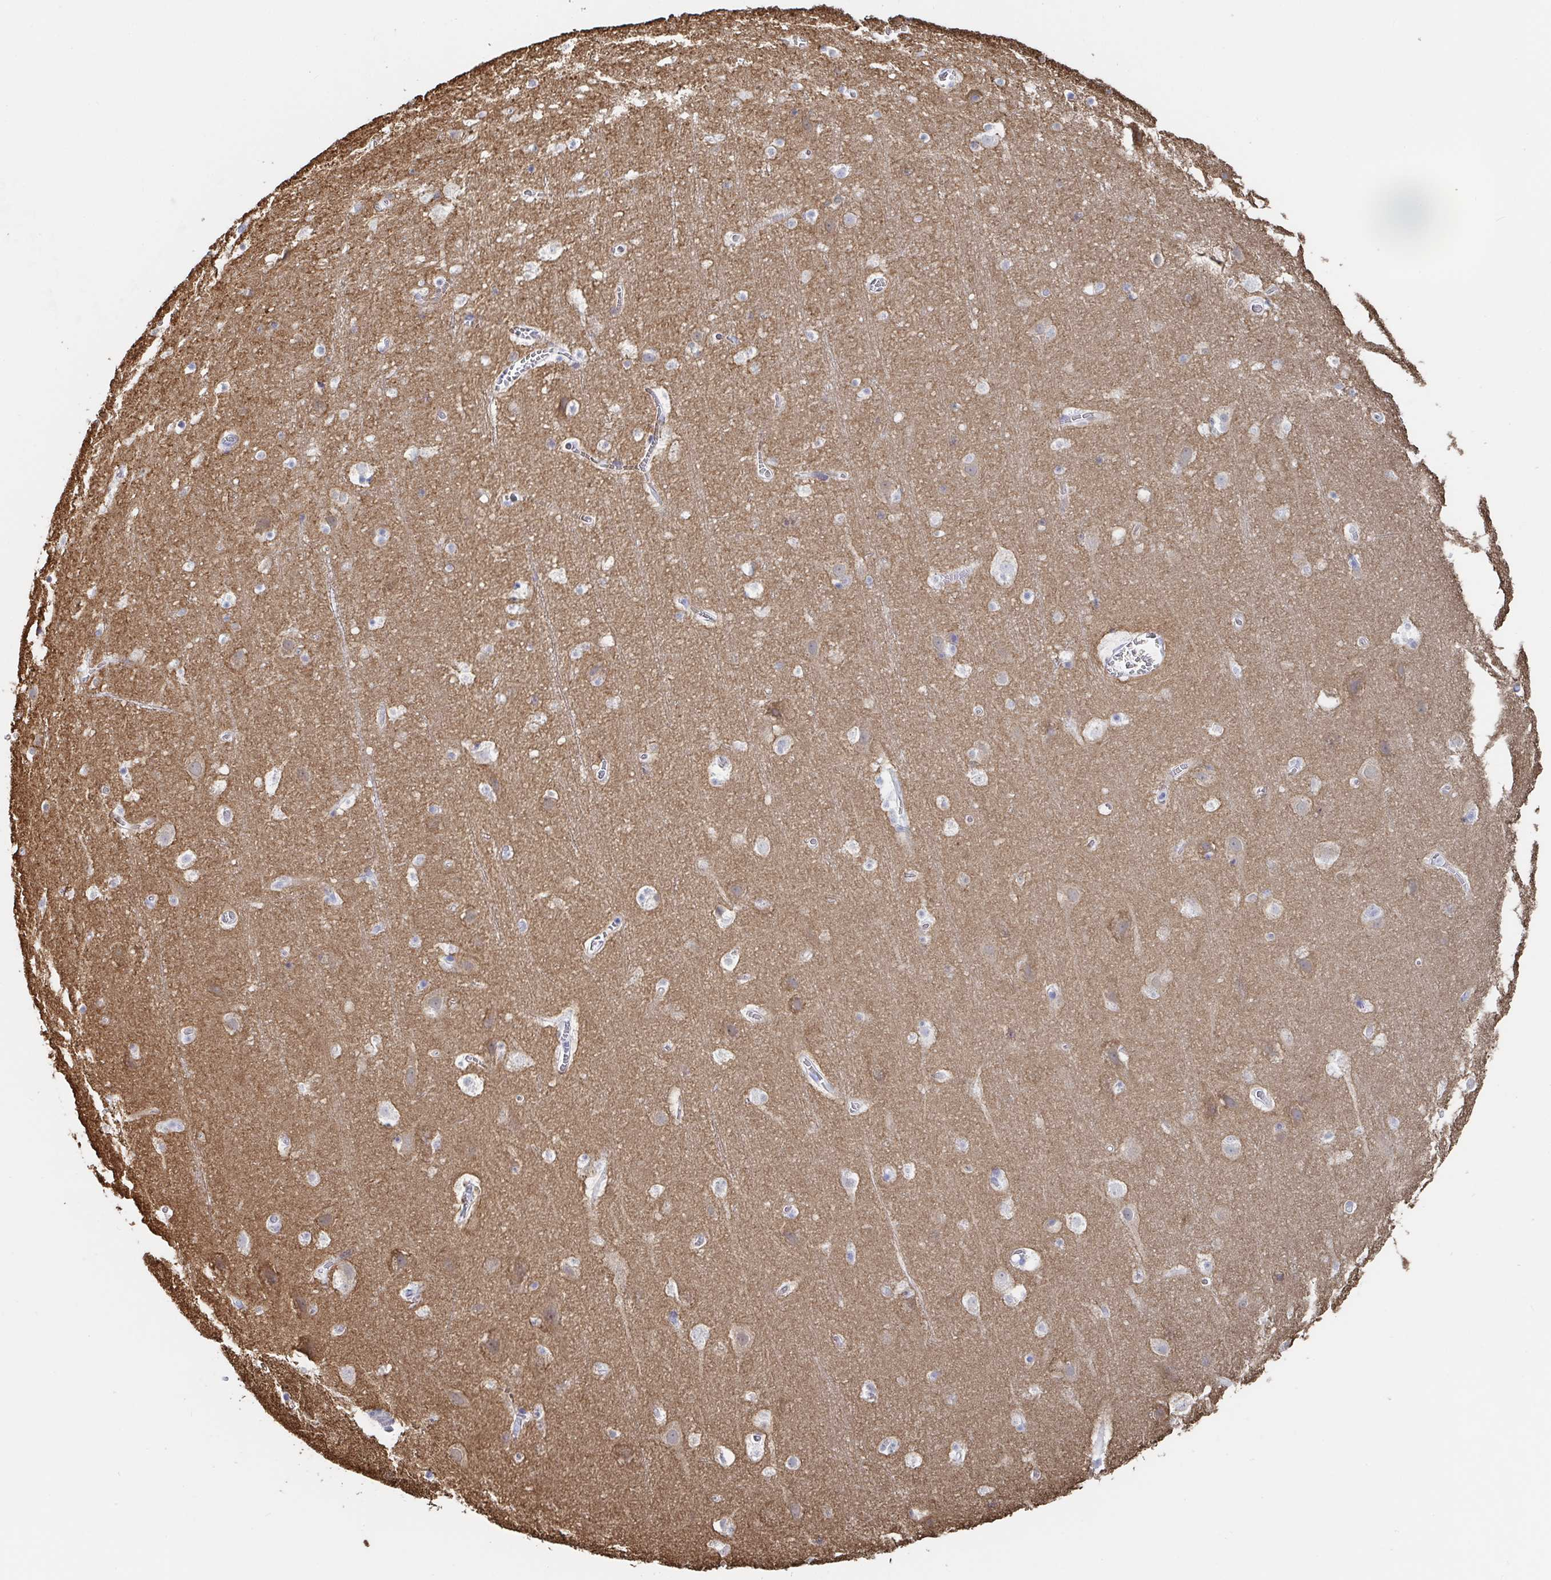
{"staining": {"intensity": "negative", "quantity": "none", "location": "none"}, "tissue": "cerebral cortex", "cell_type": "Endothelial cells", "image_type": "normal", "snomed": [{"axis": "morphology", "description": "Normal tissue, NOS"}, {"axis": "topography", "description": "Cerebral cortex"}], "caption": "IHC micrograph of unremarkable cerebral cortex: human cerebral cortex stained with DAB reveals no significant protein positivity in endothelial cells.", "gene": "PACSIN1", "patient": {"sex": "female", "age": 42}}